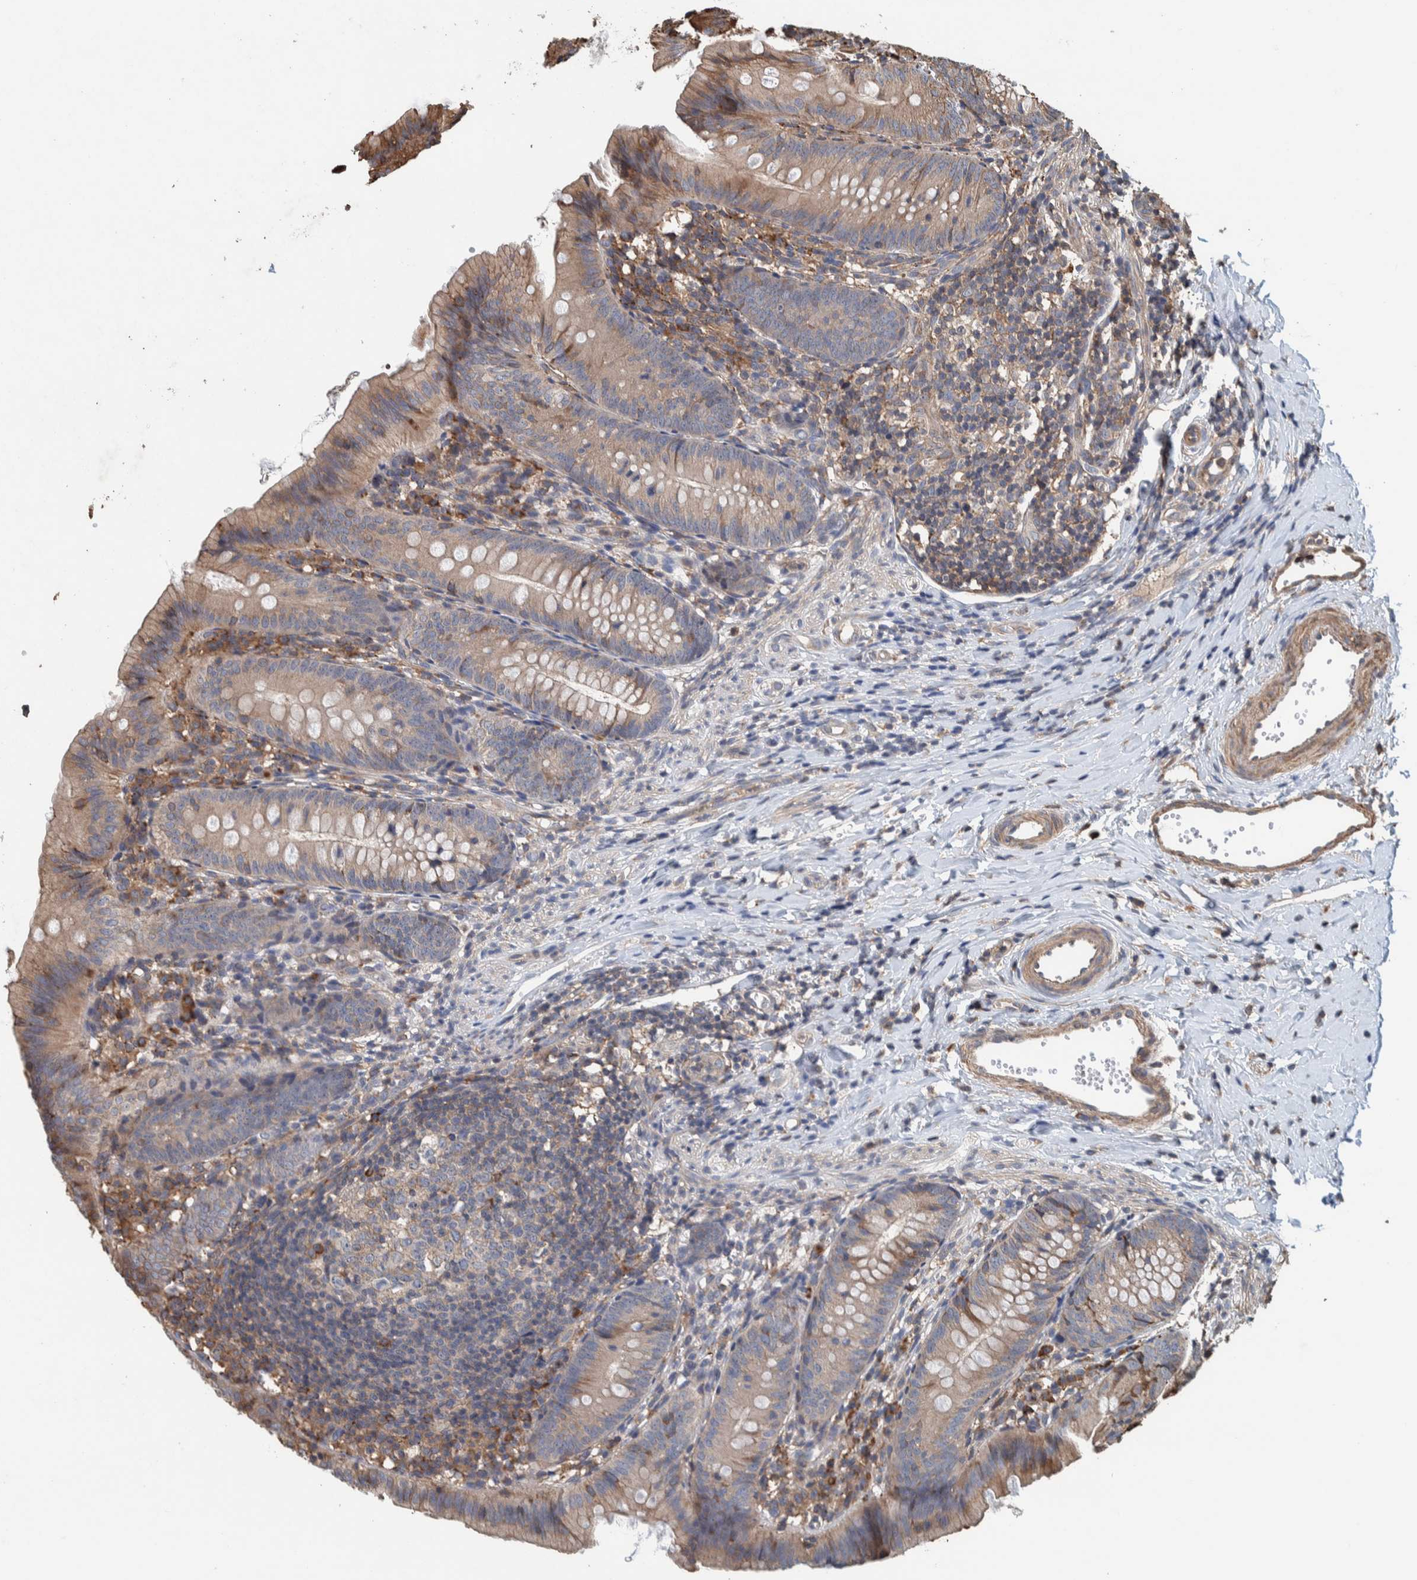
{"staining": {"intensity": "moderate", "quantity": ">75%", "location": "cytoplasmic/membranous"}, "tissue": "appendix", "cell_type": "Glandular cells", "image_type": "normal", "snomed": [{"axis": "morphology", "description": "Normal tissue, NOS"}, {"axis": "topography", "description": "Appendix"}], "caption": "Brown immunohistochemical staining in benign appendix exhibits moderate cytoplasmic/membranous expression in approximately >75% of glandular cells. (DAB IHC, brown staining for protein, blue staining for nuclei).", "gene": "PLA2G3", "patient": {"sex": "male", "age": 1}}